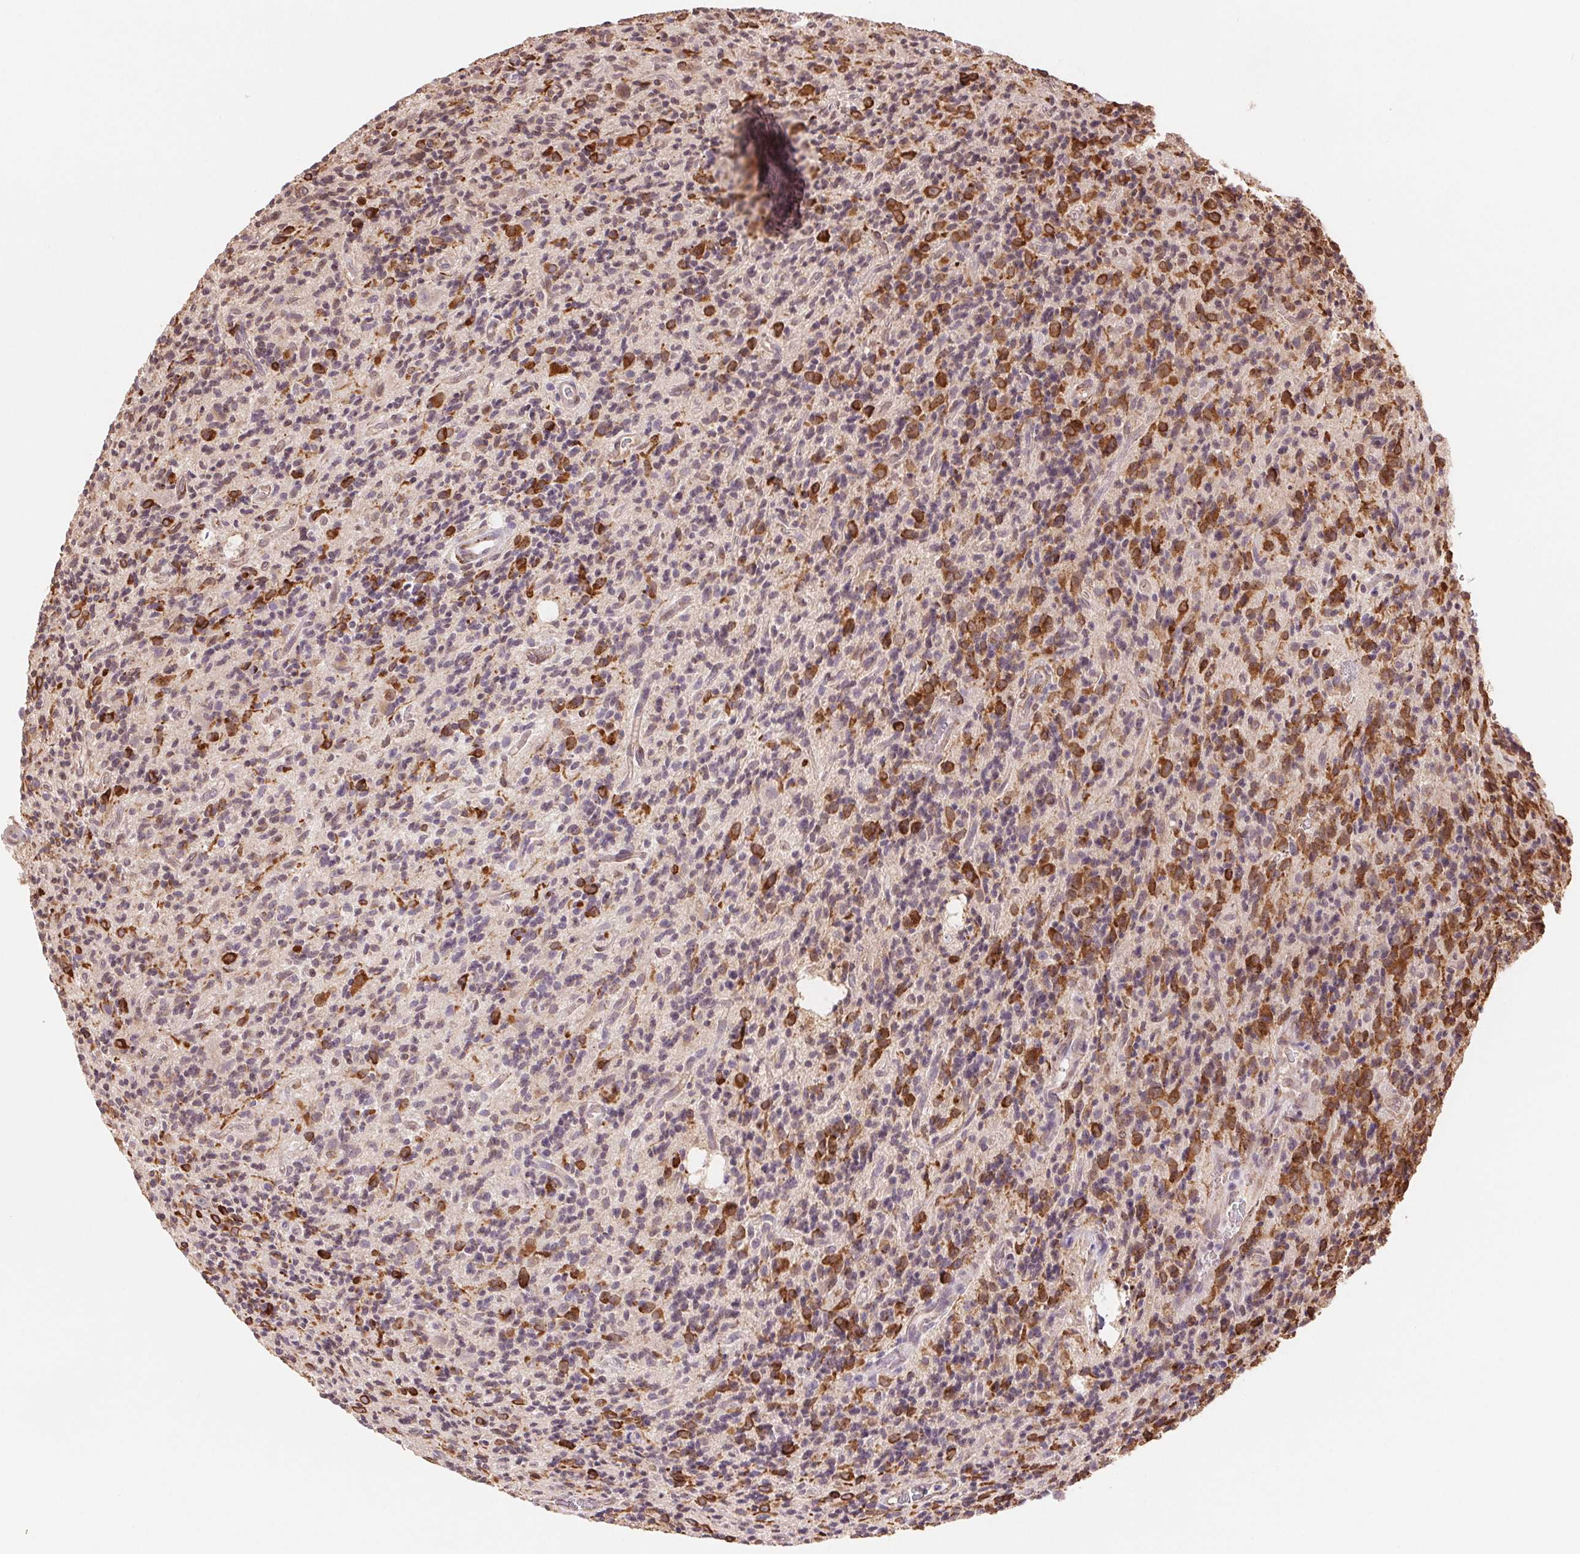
{"staining": {"intensity": "moderate", "quantity": "25%-75%", "location": "cytoplasmic/membranous"}, "tissue": "glioma", "cell_type": "Tumor cells", "image_type": "cancer", "snomed": [{"axis": "morphology", "description": "Glioma, malignant, High grade"}, {"axis": "topography", "description": "Brain"}], "caption": "IHC (DAB (3,3'-diaminobenzidine)) staining of human malignant high-grade glioma exhibits moderate cytoplasmic/membranous protein expression in approximately 25%-75% of tumor cells.", "gene": "FKBP10", "patient": {"sex": "male", "age": 76}}